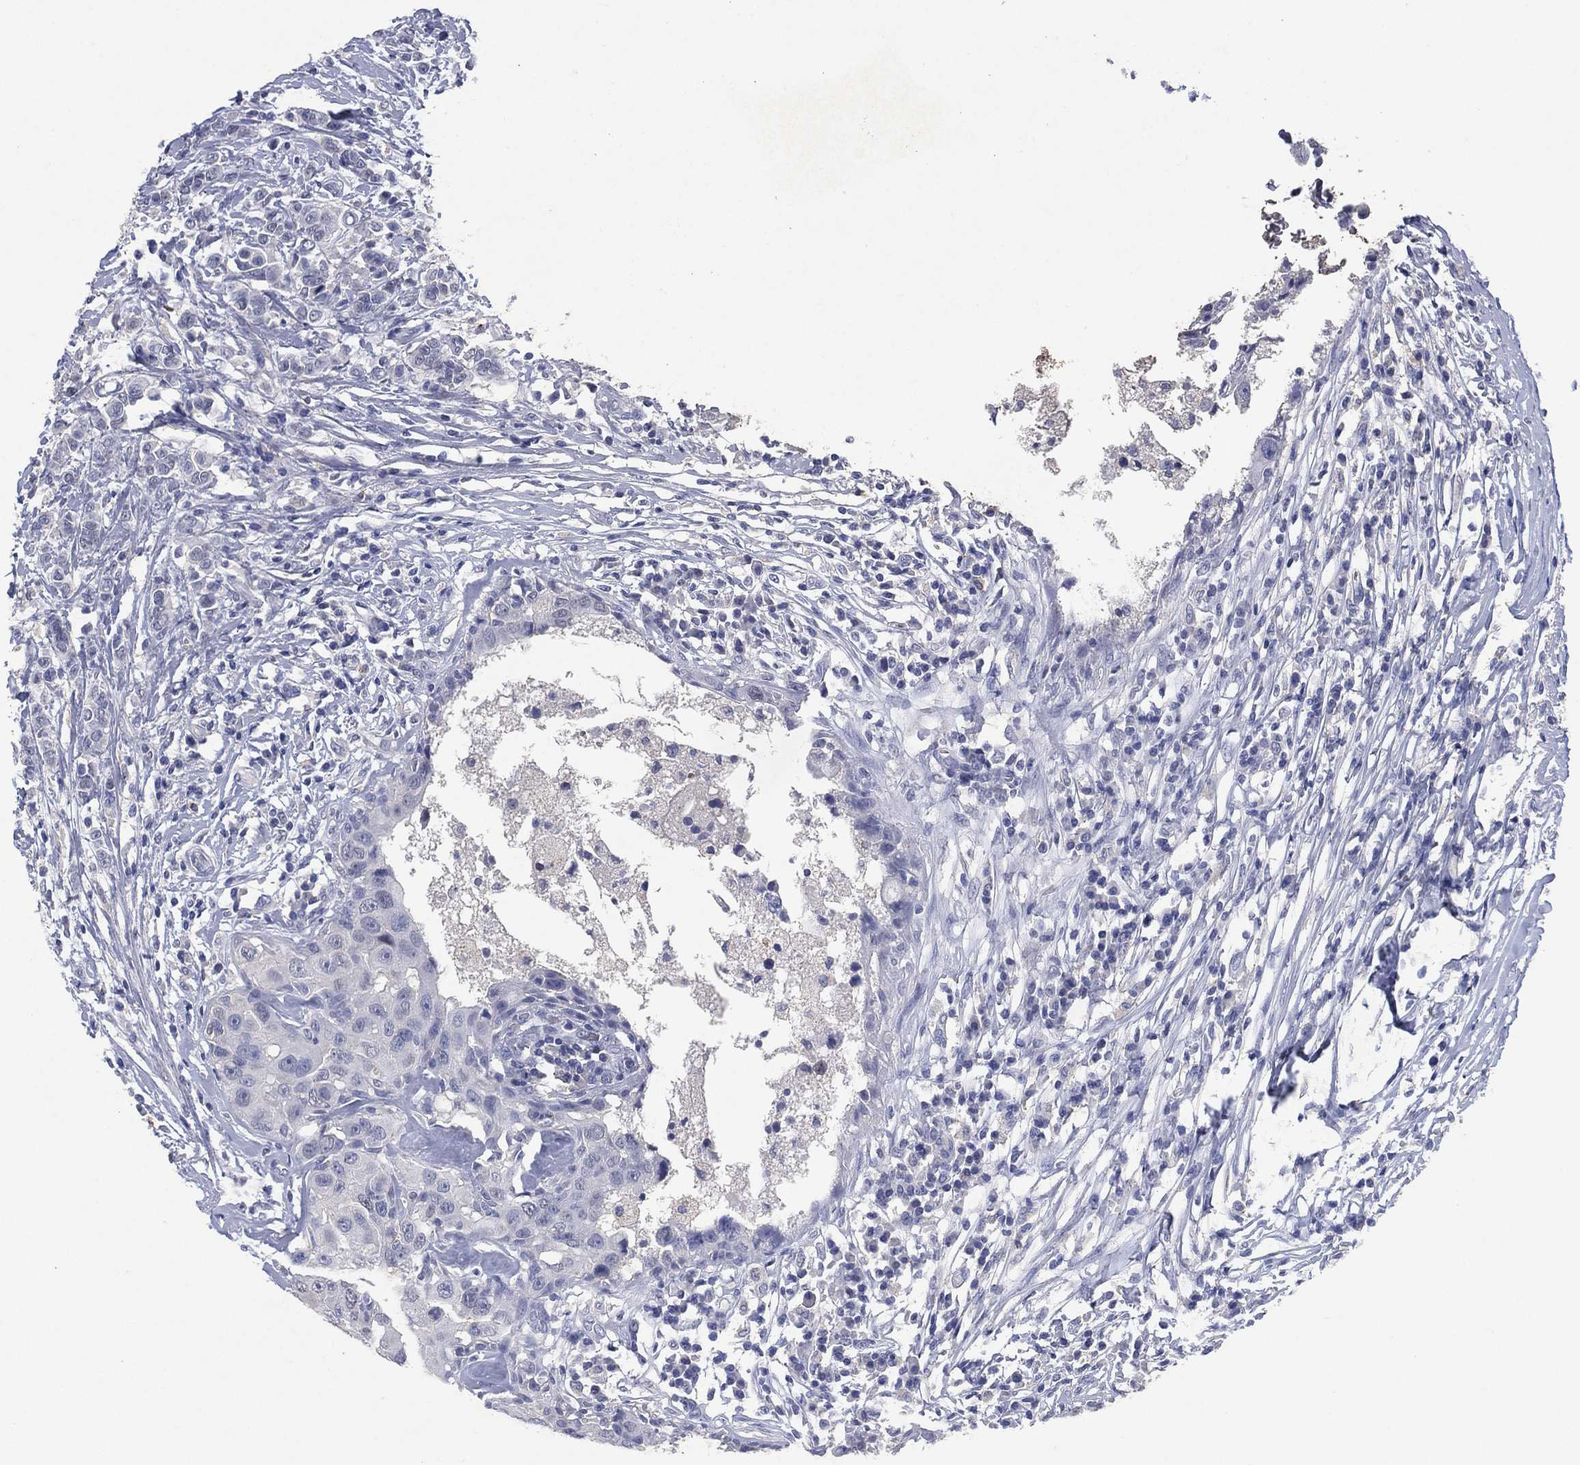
{"staining": {"intensity": "negative", "quantity": "none", "location": "none"}, "tissue": "breast cancer", "cell_type": "Tumor cells", "image_type": "cancer", "snomed": [{"axis": "morphology", "description": "Duct carcinoma"}, {"axis": "topography", "description": "Breast"}], "caption": "This is an immunohistochemistry (IHC) image of invasive ductal carcinoma (breast). There is no positivity in tumor cells.", "gene": "FSCN2", "patient": {"sex": "female", "age": 27}}